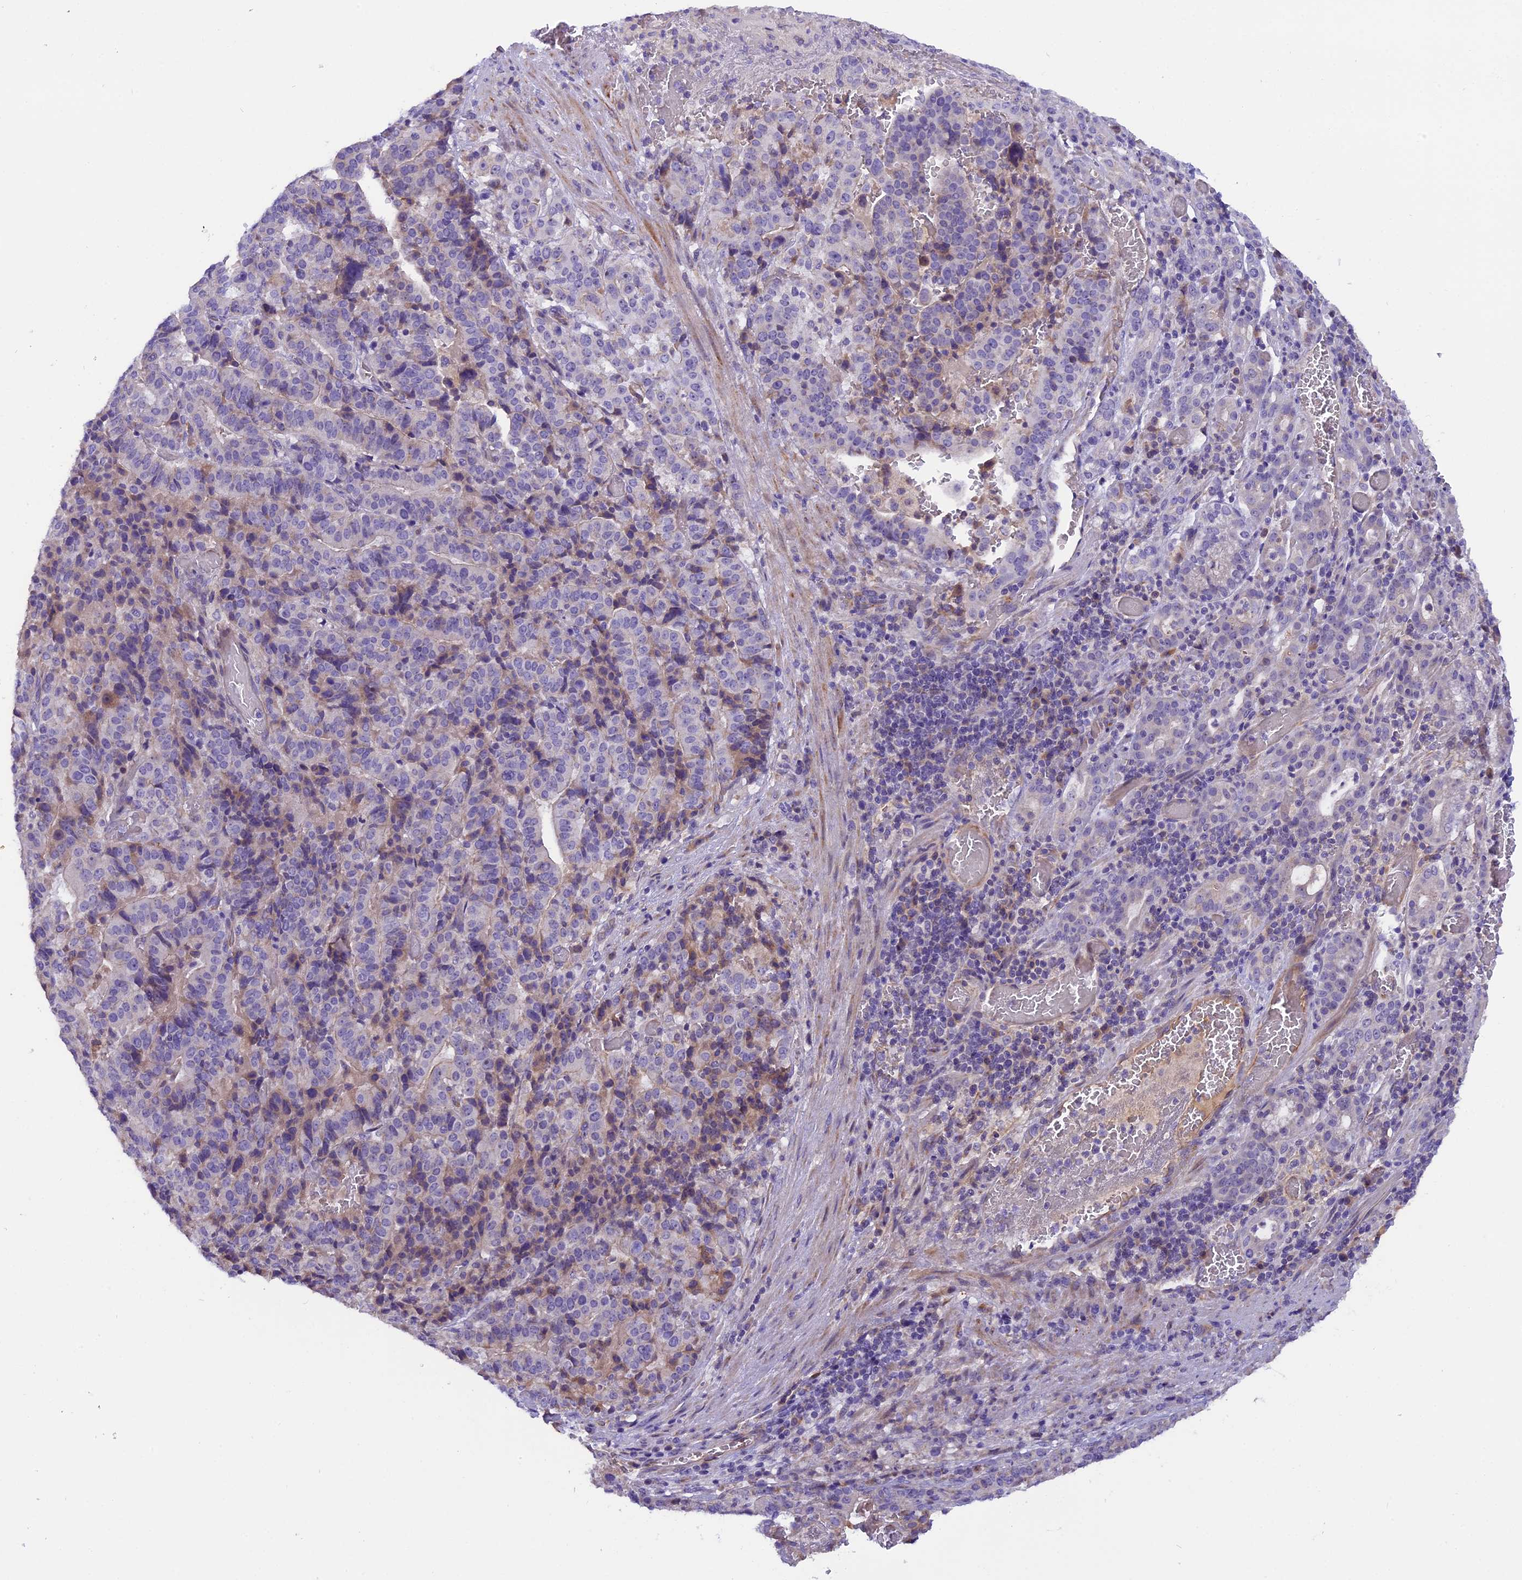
{"staining": {"intensity": "negative", "quantity": "none", "location": "none"}, "tissue": "stomach cancer", "cell_type": "Tumor cells", "image_type": "cancer", "snomed": [{"axis": "morphology", "description": "Adenocarcinoma, NOS"}, {"axis": "topography", "description": "Stomach"}], "caption": "The photomicrograph shows no significant positivity in tumor cells of stomach cancer (adenocarcinoma). (DAB (3,3'-diaminobenzidine) immunohistochemistry with hematoxylin counter stain).", "gene": "CCDC32", "patient": {"sex": "male", "age": 48}}